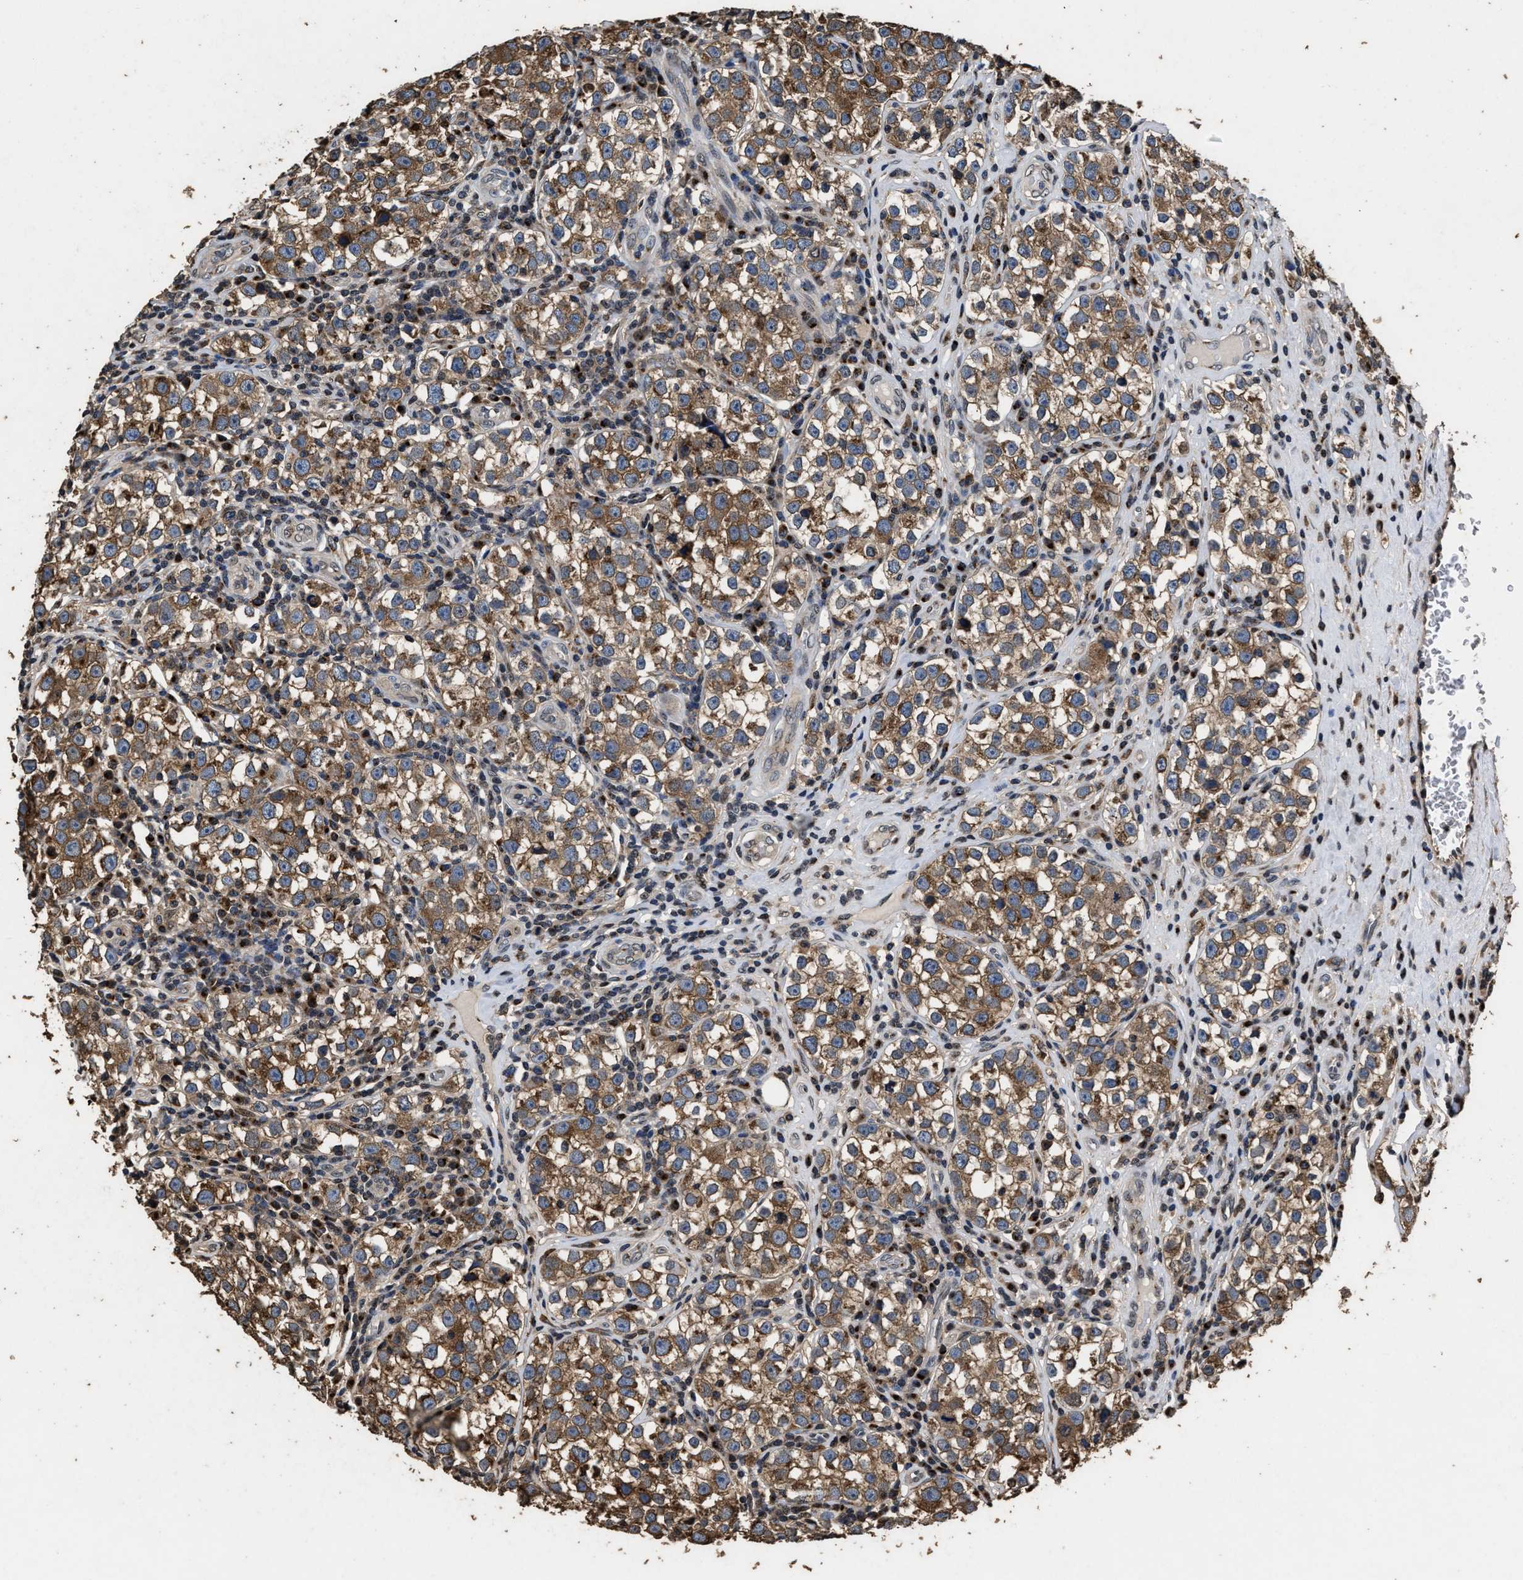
{"staining": {"intensity": "moderate", "quantity": ">75%", "location": "cytoplasmic/membranous"}, "tissue": "testis cancer", "cell_type": "Tumor cells", "image_type": "cancer", "snomed": [{"axis": "morphology", "description": "Normal tissue, NOS"}, {"axis": "morphology", "description": "Seminoma, NOS"}, {"axis": "topography", "description": "Testis"}], "caption": "IHC (DAB (3,3'-diaminobenzidine)) staining of testis seminoma displays moderate cytoplasmic/membranous protein staining in about >75% of tumor cells. (Stains: DAB (3,3'-diaminobenzidine) in brown, nuclei in blue, Microscopy: brightfield microscopy at high magnification).", "gene": "TPST2", "patient": {"sex": "male", "age": 43}}